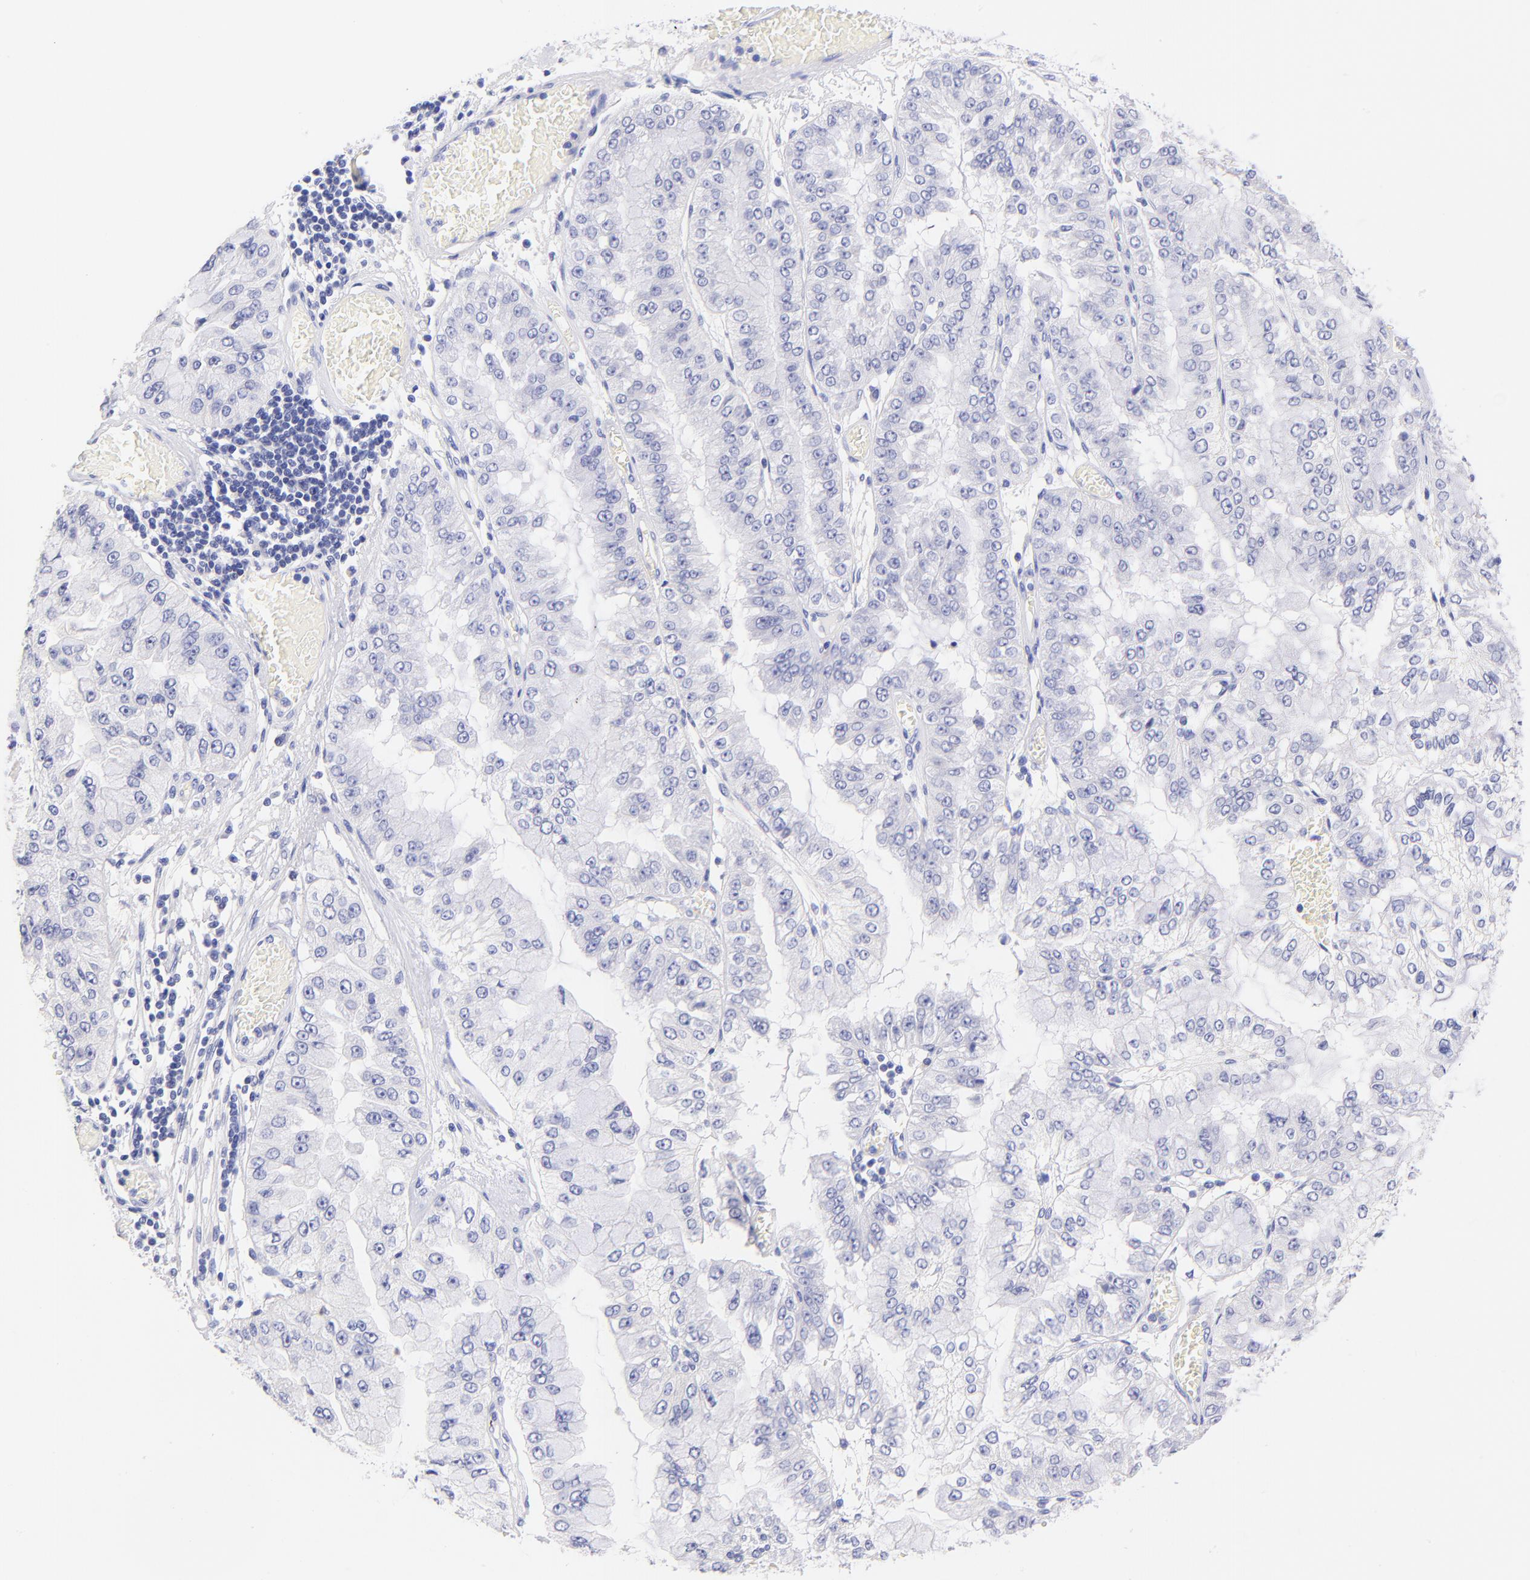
{"staining": {"intensity": "negative", "quantity": "none", "location": "none"}, "tissue": "liver cancer", "cell_type": "Tumor cells", "image_type": "cancer", "snomed": [{"axis": "morphology", "description": "Cholangiocarcinoma"}, {"axis": "topography", "description": "Liver"}], "caption": "Immunohistochemical staining of liver cancer (cholangiocarcinoma) exhibits no significant positivity in tumor cells.", "gene": "RAB3B", "patient": {"sex": "female", "age": 79}}